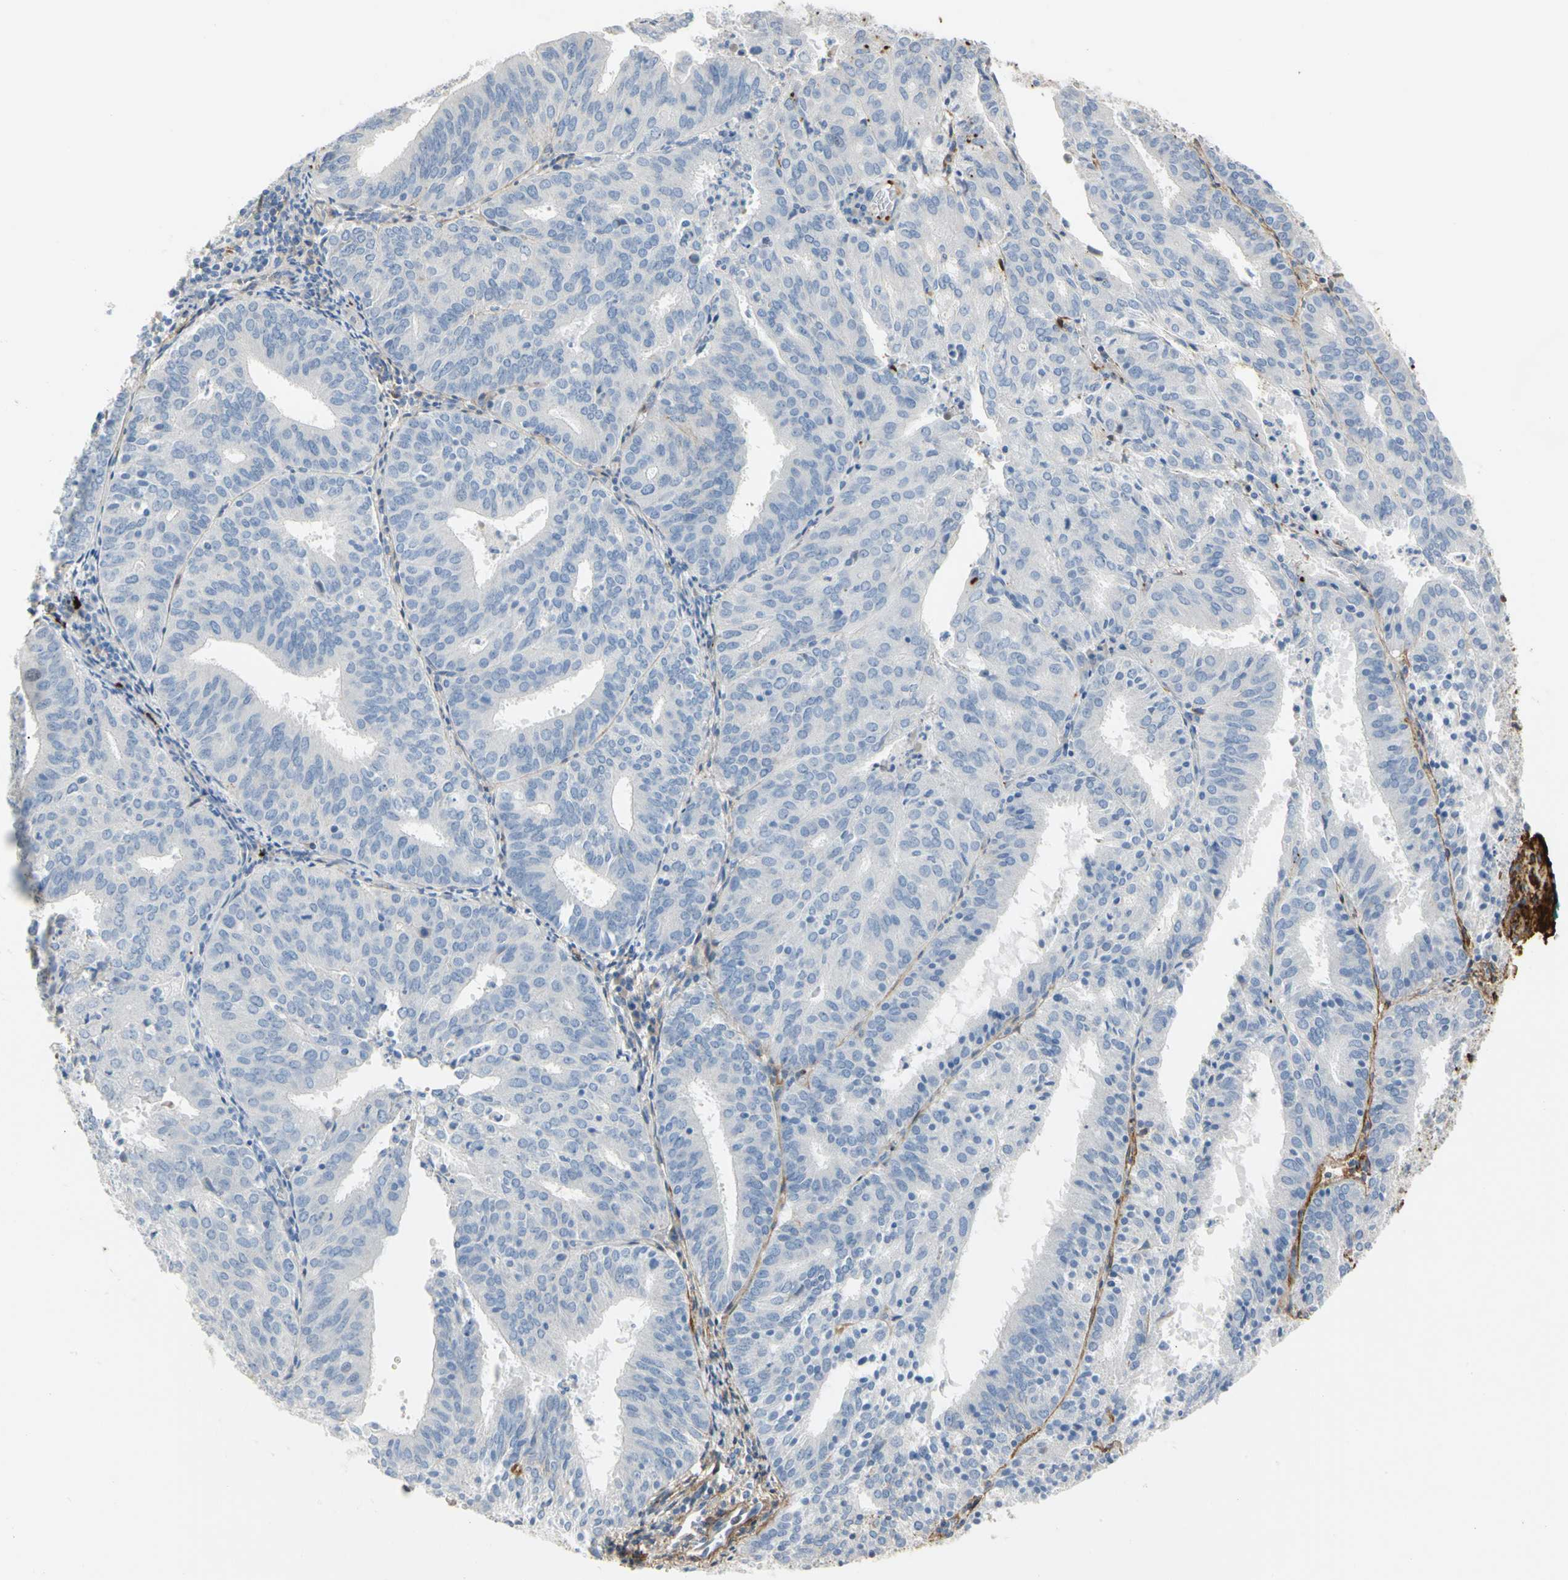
{"staining": {"intensity": "negative", "quantity": "none", "location": "none"}, "tissue": "endometrial cancer", "cell_type": "Tumor cells", "image_type": "cancer", "snomed": [{"axis": "morphology", "description": "Adenocarcinoma, NOS"}, {"axis": "topography", "description": "Uterus"}], "caption": "IHC micrograph of human adenocarcinoma (endometrial) stained for a protein (brown), which exhibits no expression in tumor cells.", "gene": "FGB", "patient": {"sex": "female", "age": 60}}